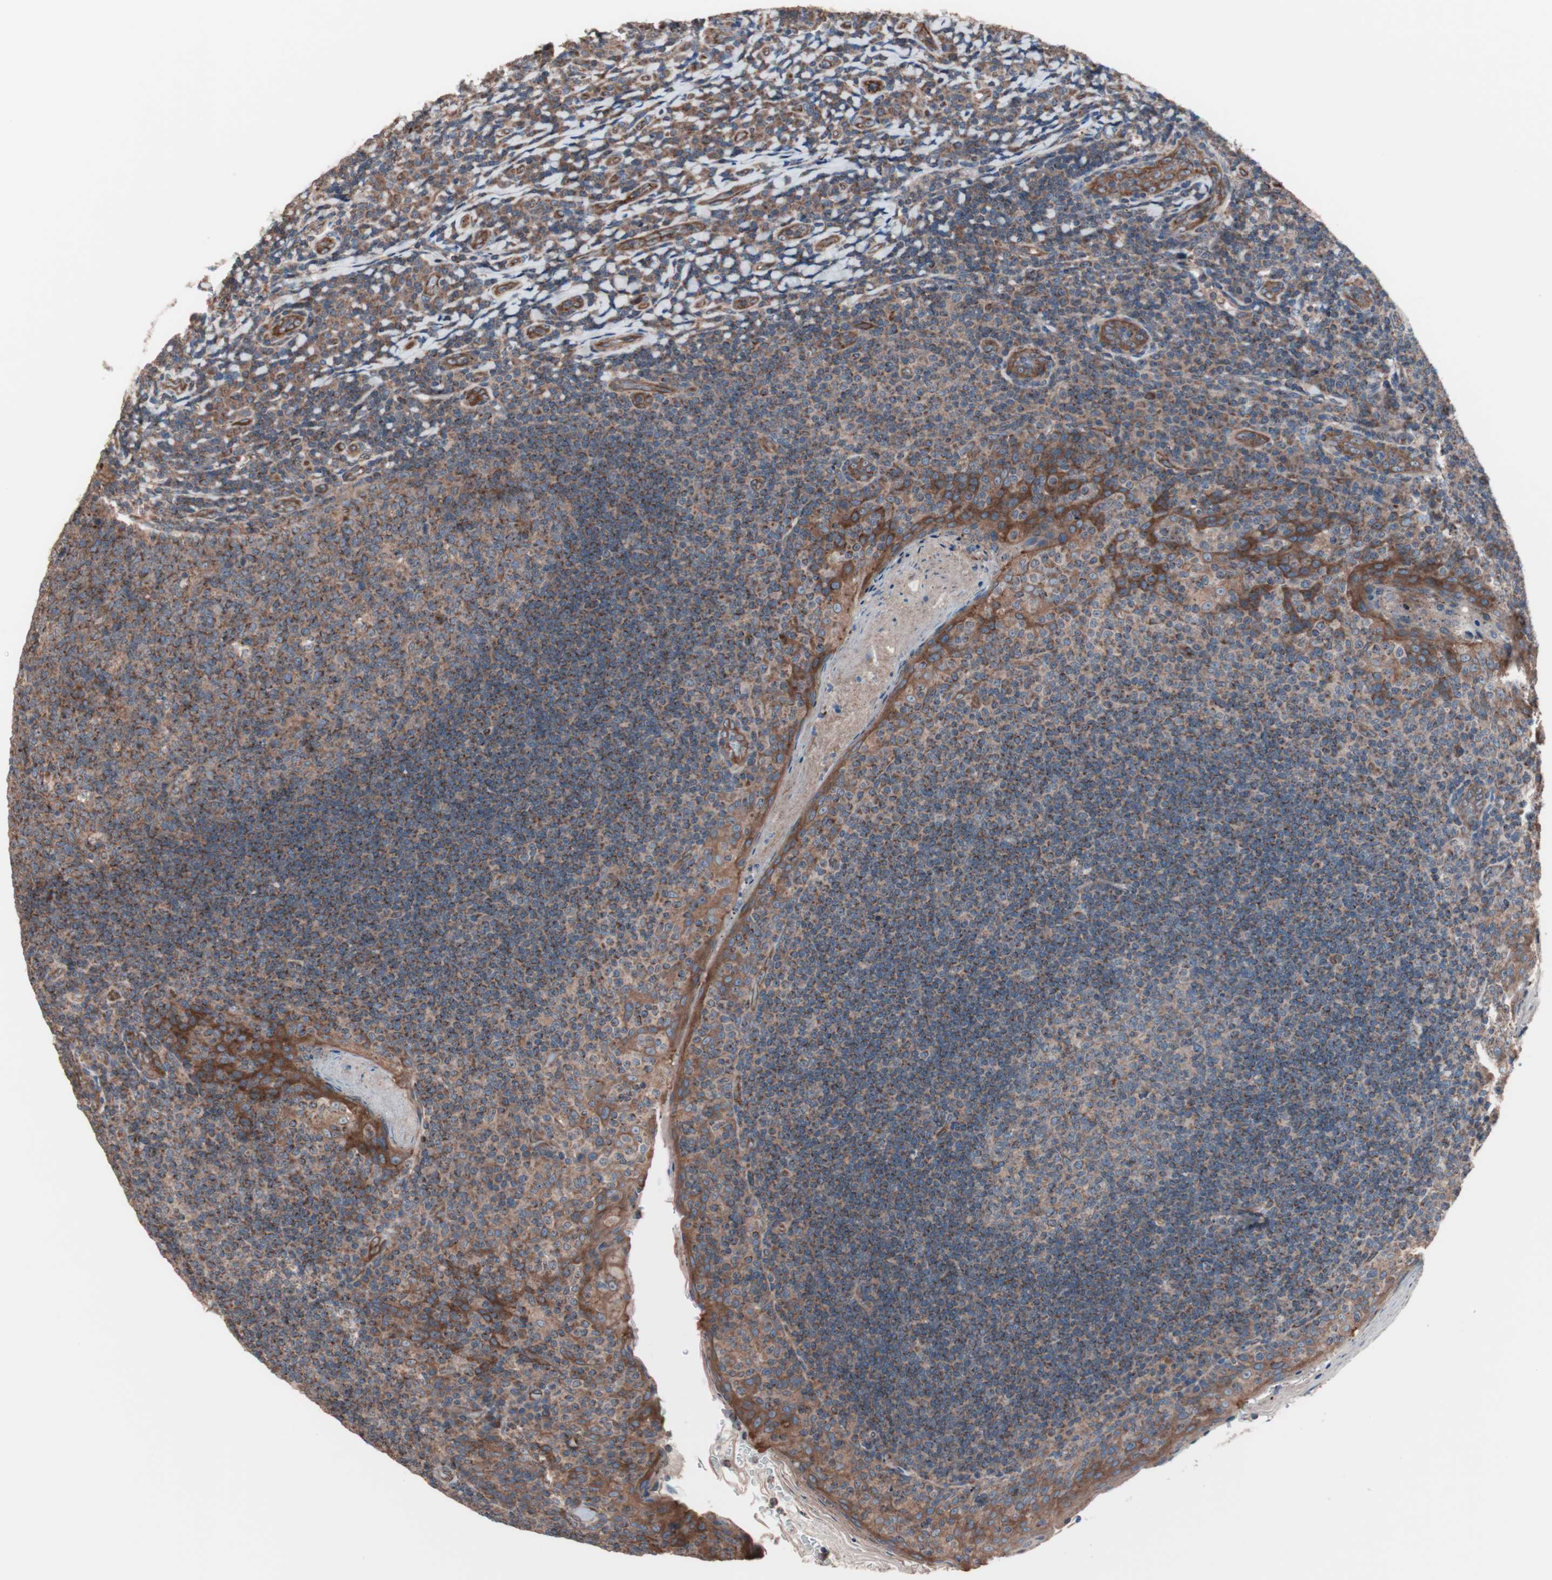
{"staining": {"intensity": "moderate", "quantity": ">75%", "location": "cytoplasmic/membranous"}, "tissue": "tonsil", "cell_type": "Germinal center cells", "image_type": "normal", "snomed": [{"axis": "morphology", "description": "Normal tissue, NOS"}, {"axis": "topography", "description": "Tonsil"}], "caption": "Germinal center cells demonstrate moderate cytoplasmic/membranous expression in about >75% of cells in unremarkable tonsil.", "gene": "CTTNBP2NL", "patient": {"sex": "male", "age": 17}}